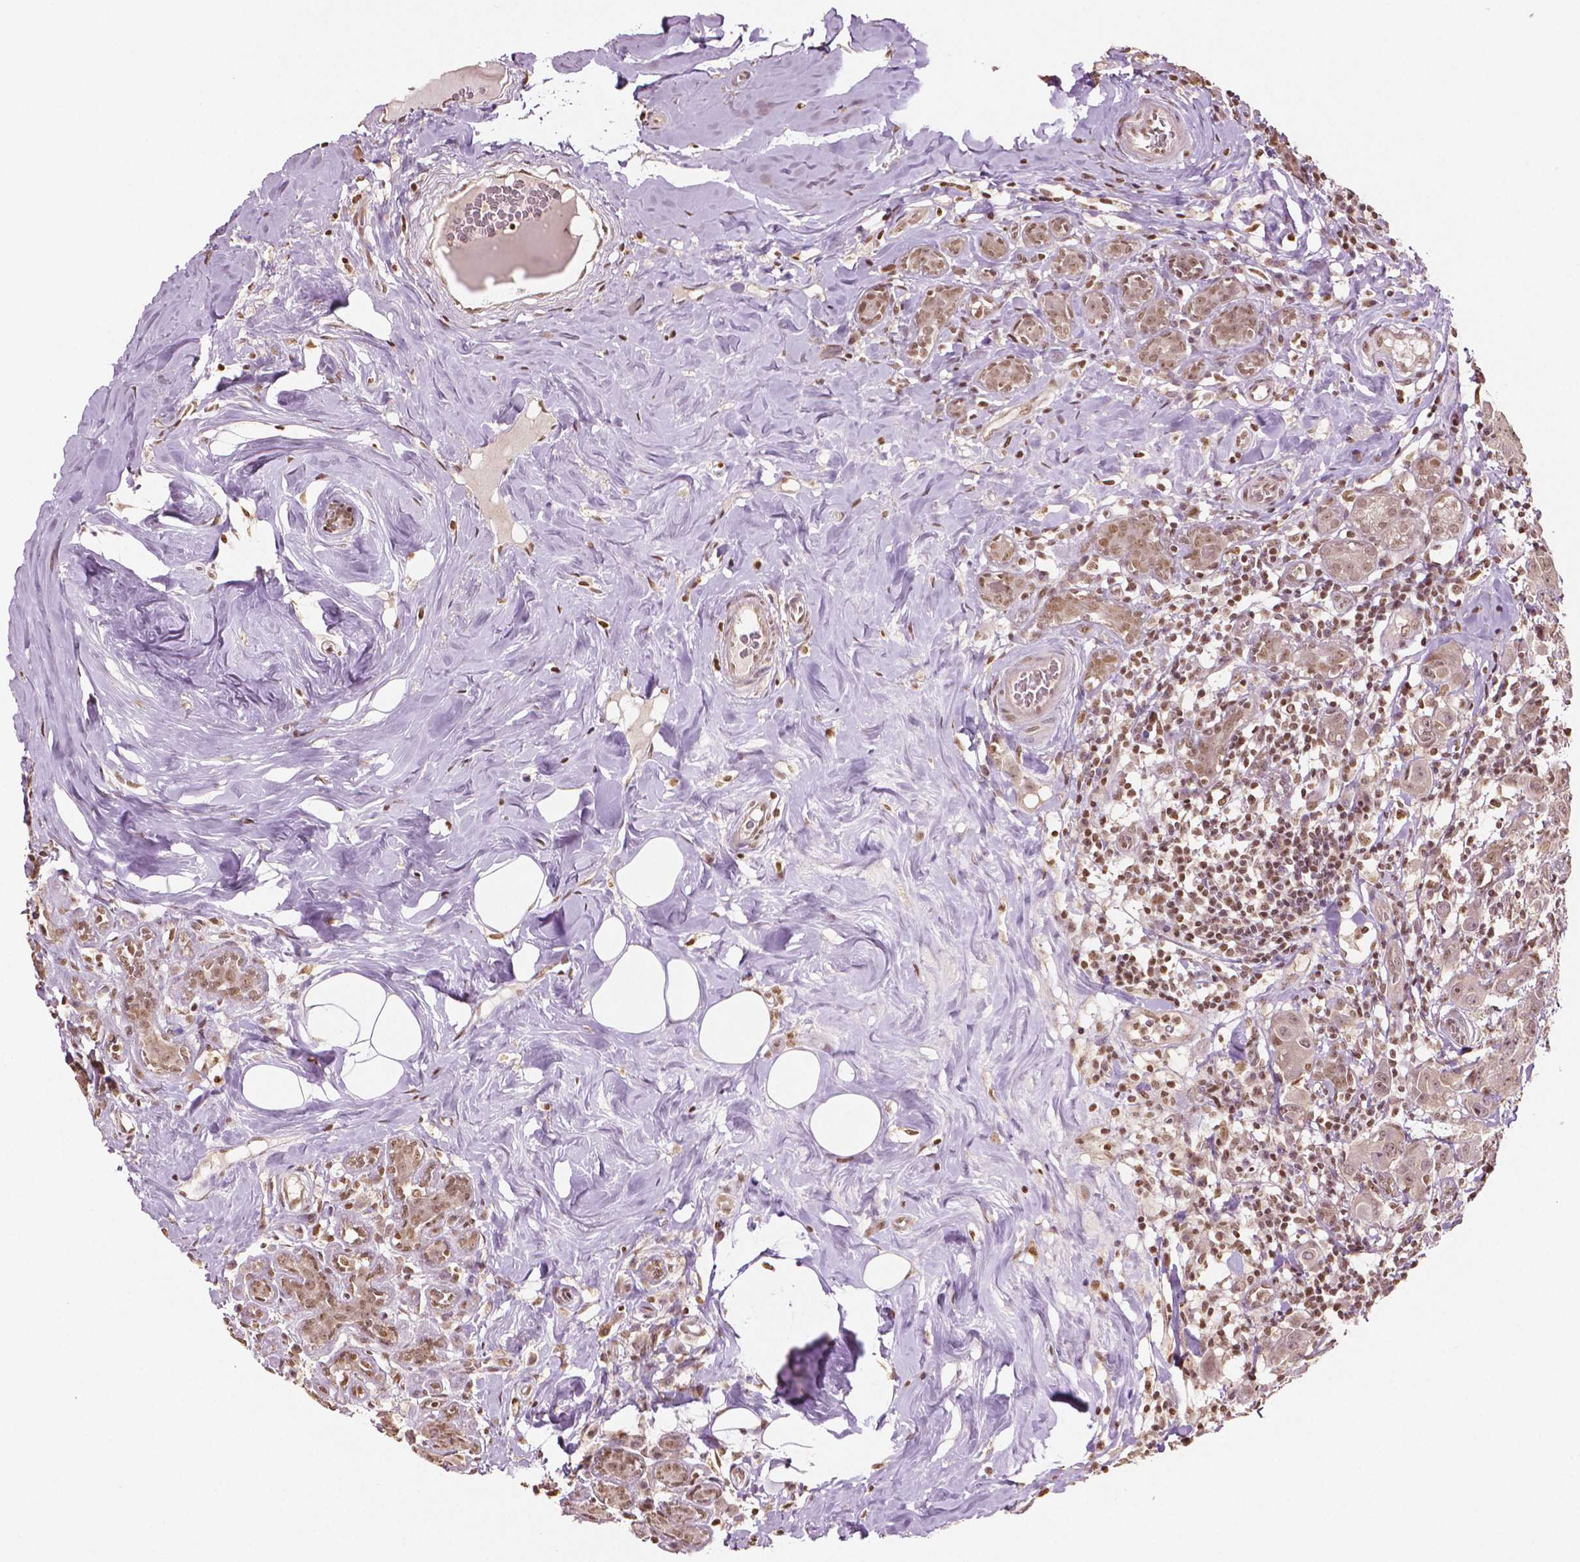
{"staining": {"intensity": "moderate", "quantity": ">75%", "location": "nuclear"}, "tissue": "breast cancer", "cell_type": "Tumor cells", "image_type": "cancer", "snomed": [{"axis": "morphology", "description": "Normal tissue, NOS"}, {"axis": "morphology", "description": "Duct carcinoma"}, {"axis": "topography", "description": "Breast"}], "caption": "This histopathology image demonstrates invasive ductal carcinoma (breast) stained with IHC to label a protein in brown. The nuclear of tumor cells show moderate positivity for the protein. Nuclei are counter-stained blue.", "gene": "DEK", "patient": {"sex": "female", "age": 43}}